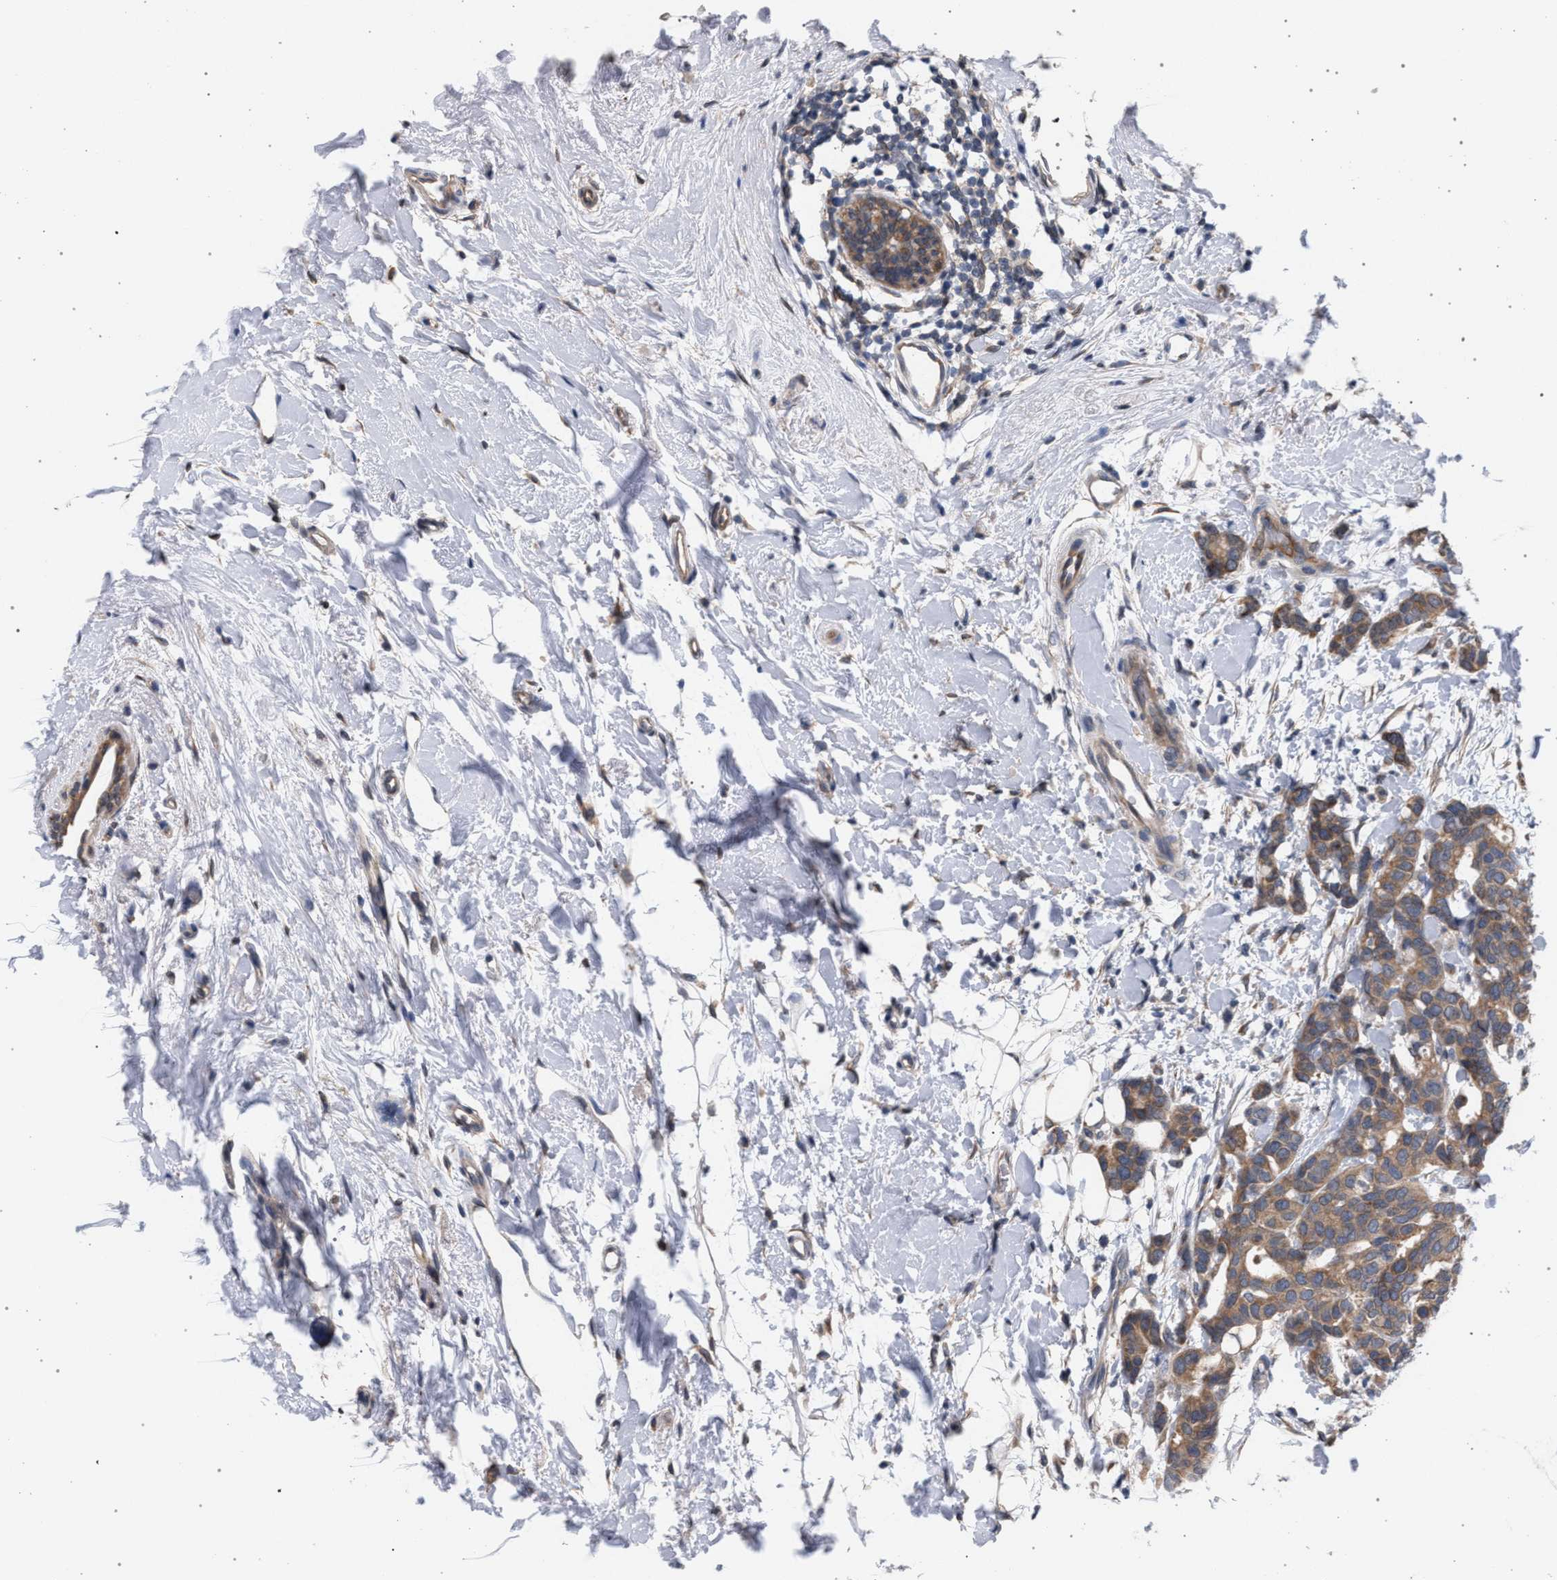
{"staining": {"intensity": "moderate", "quantity": ">75%", "location": "cytoplasmic/membranous"}, "tissue": "breast cancer", "cell_type": "Tumor cells", "image_type": "cancer", "snomed": [{"axis": "morphology", "description": "Duct carcinoma"}, {"axis": "topography", "description": "Breast"}], "caption": "Human breast intraductal carcinoma stained for a protein (brown) shows moderate cytoplasmic/membranous positive staining in approximately >75% of tumor cells.", "gene": "ARPC5L", "patient": {"sex": "female", "age": 87}}